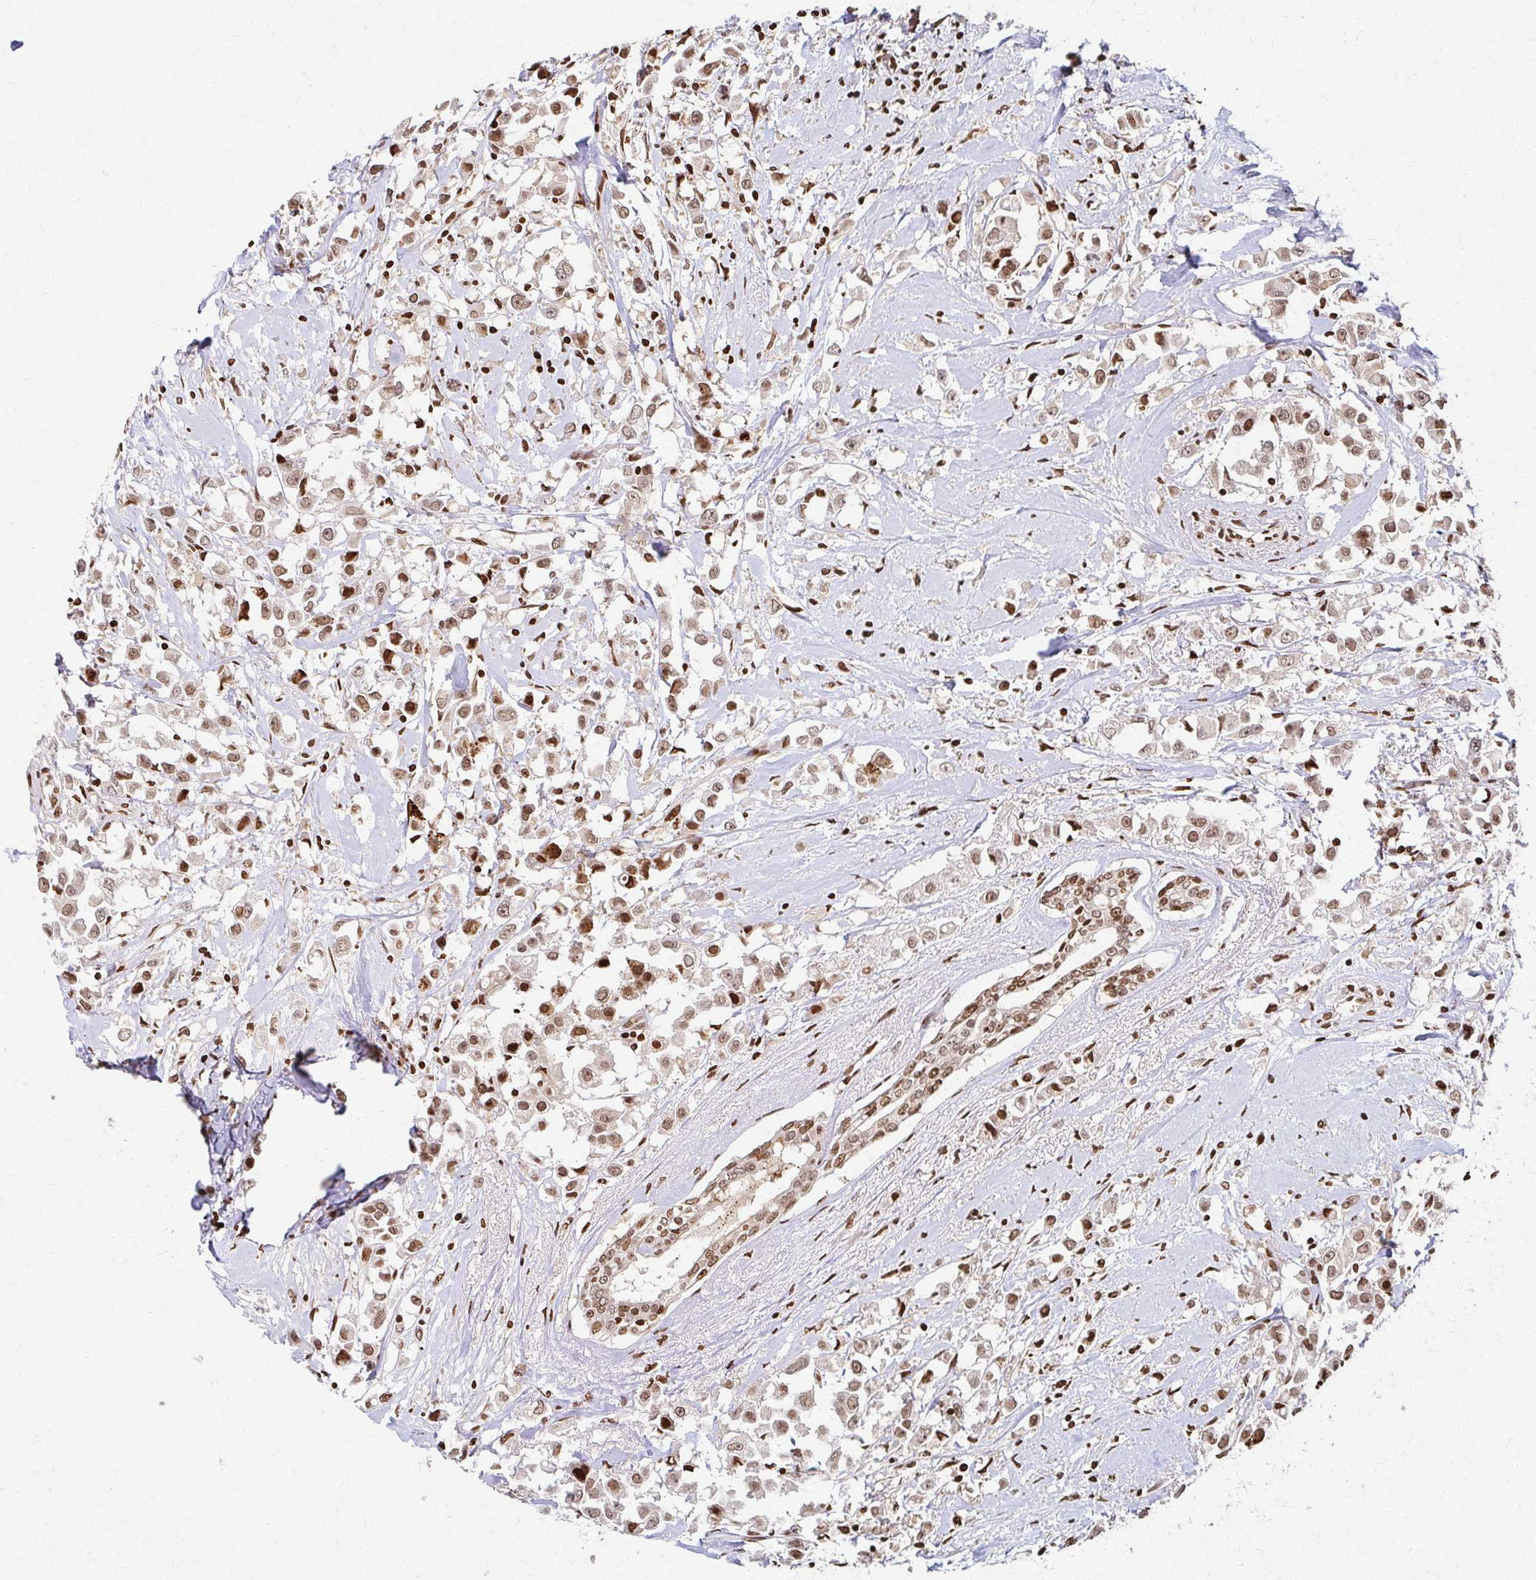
{"staining": {"intensity": "moderate", "quantity": "25%-75%", "location": "nuclear"}, "tissue": "breast cancer", "cell_type": "Tumor cells", "image_type": "cancer", "snomed": [{"axis": "morphology", "description": "Duct carcinoma"}, {"axis": "topography", "description": "Breast"}], "caption": "Immunohistochemical staining of breast cancer (infiltrating ductal carcinoma) exhibits medium levels of moderate nuclear positivity in approximately 25%-75% of tumor cells. (DAB (3,3'-diaminobenzidine) IHC with brightfield microscopy, high magnification).", "gene": "PSMD7", "patient": {"sex": "female", "age": 61}}